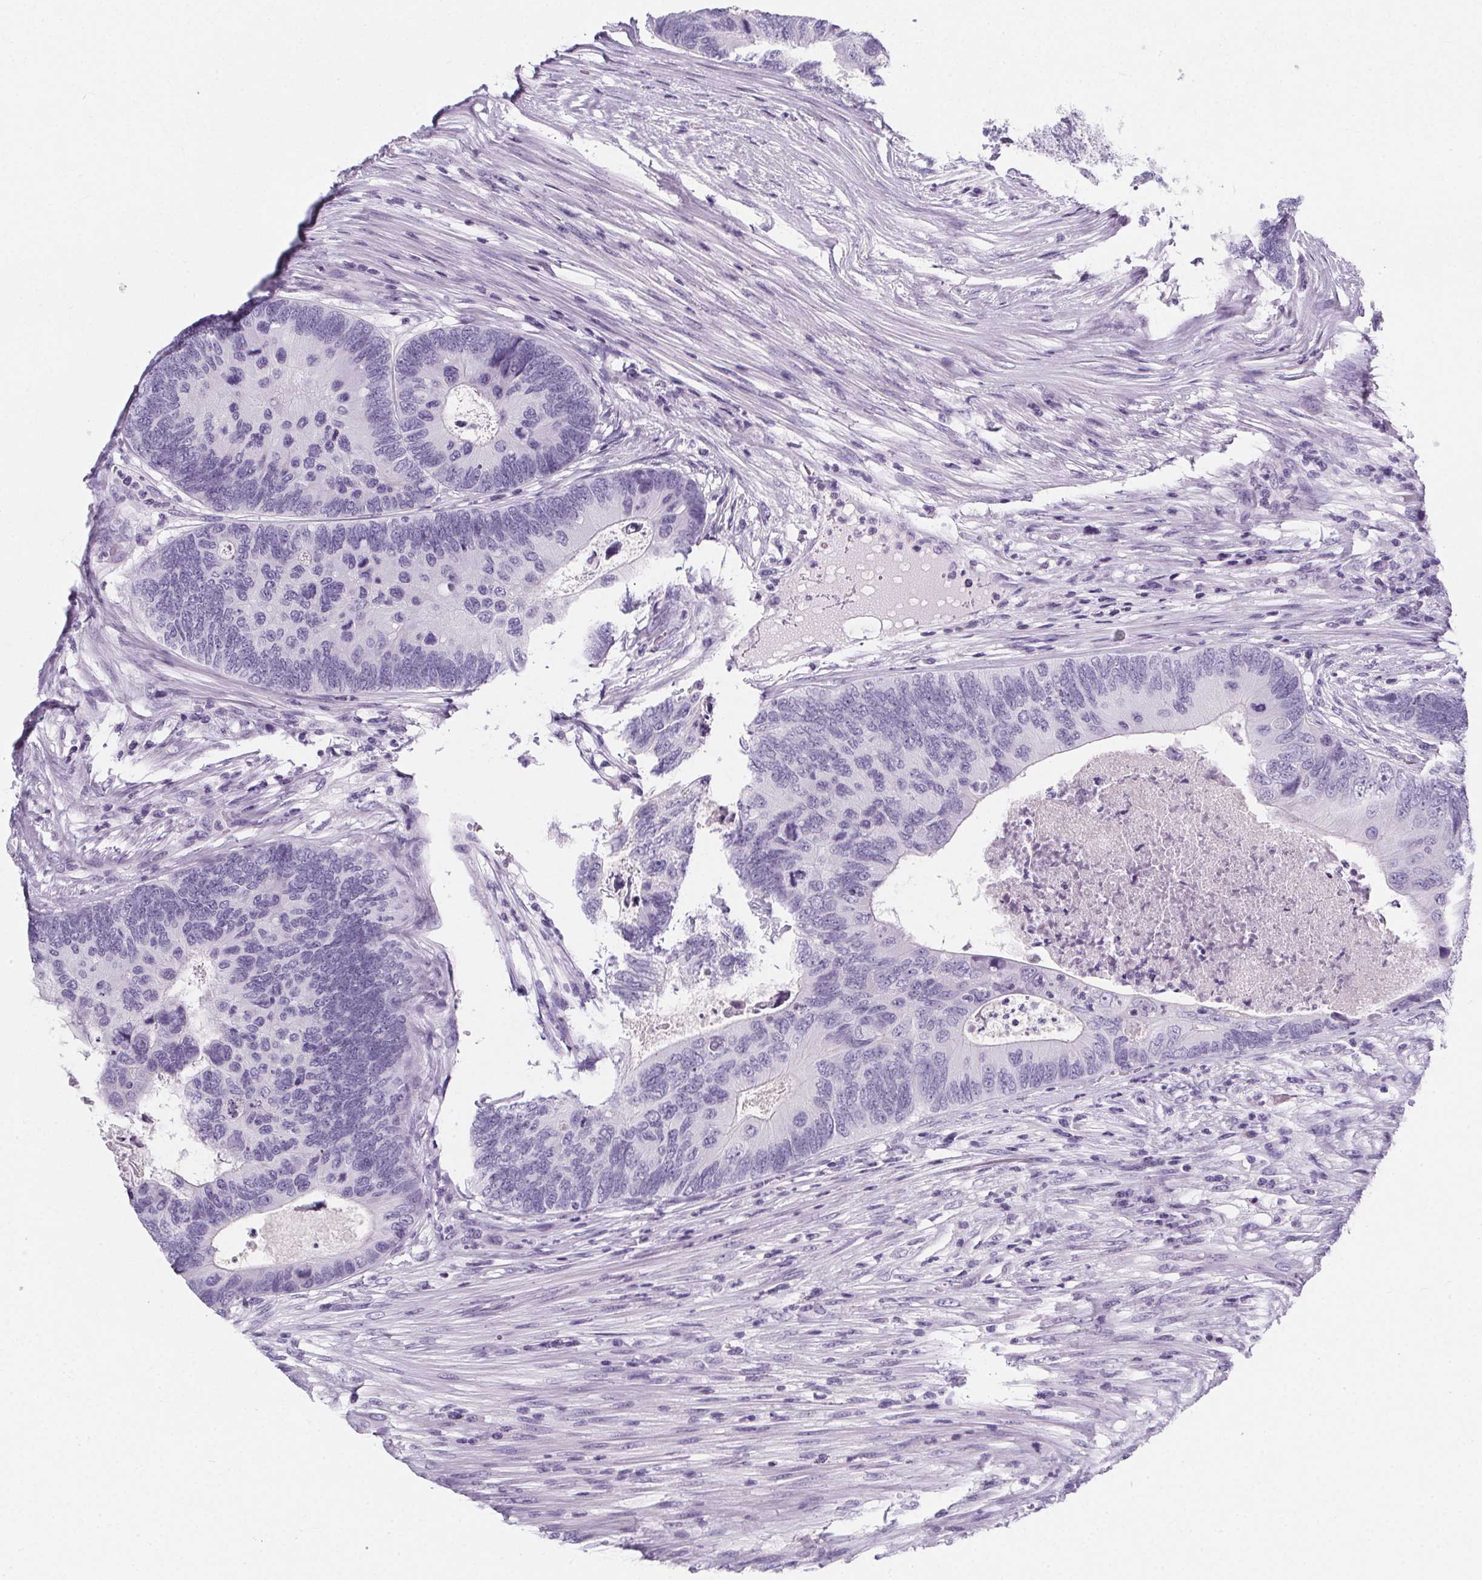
{"staining": {"intensity": "negative", "quantity": "none", "location": "none"}, "tissue": "colorectal cancer", "cell_type": "Tumor cells", "image_type": "cancer", "snomed": [{"axis": "morphology", "description": "Adenocarcinoma, NOS"}, {"axis": "topography", "description": "Colon"}], "caption": "High magnification brightfield microscopy of colorectal cancer stained with DAB (brown) and counterstained with hematoxylin (blue): tumor cells show no significant expression.", "gene": "ADRB1", "patient": {"sex": "female", "age": 67}}